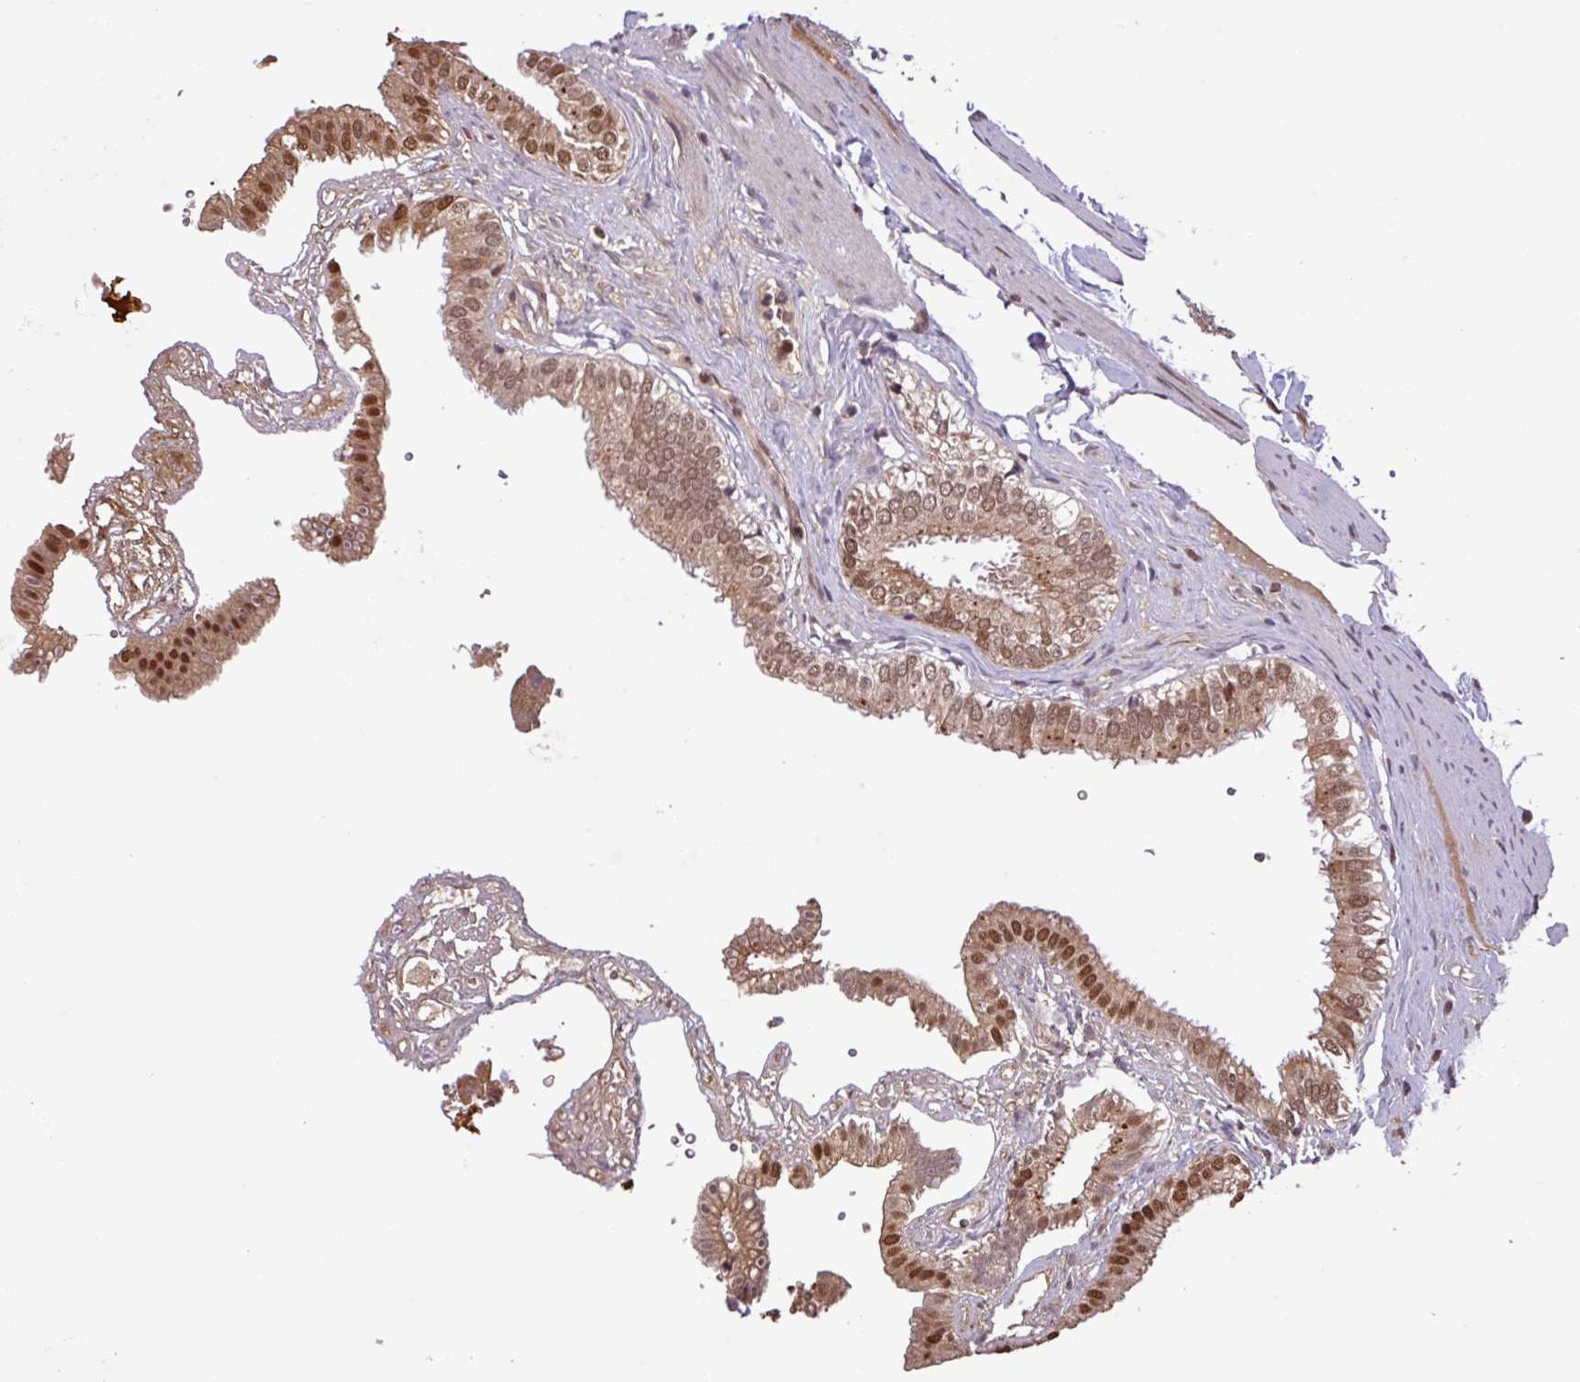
{"staining": {"intensity": "moderate", "quantity": ">75%", "location": "cytoplasmic/membranous,nuclear"}, "tissue": "gallbladder", "cell_type": "Glandular cells", "image_type": "normal", "snomed": [{"axis": "morphology", "description": "Normal tissue, NOS"}, {"axis": "topography", "description": "Gallbladder"}], "caption": "There is medium levels of moderate cytoplasmic/membranous,nuclear positivity in glandular cells of normal gallbladder, as demonstrated by immunohistochemical staining (brown color).", "gene": "NOB1", "patient": {"sex": "female", "age": 61}}